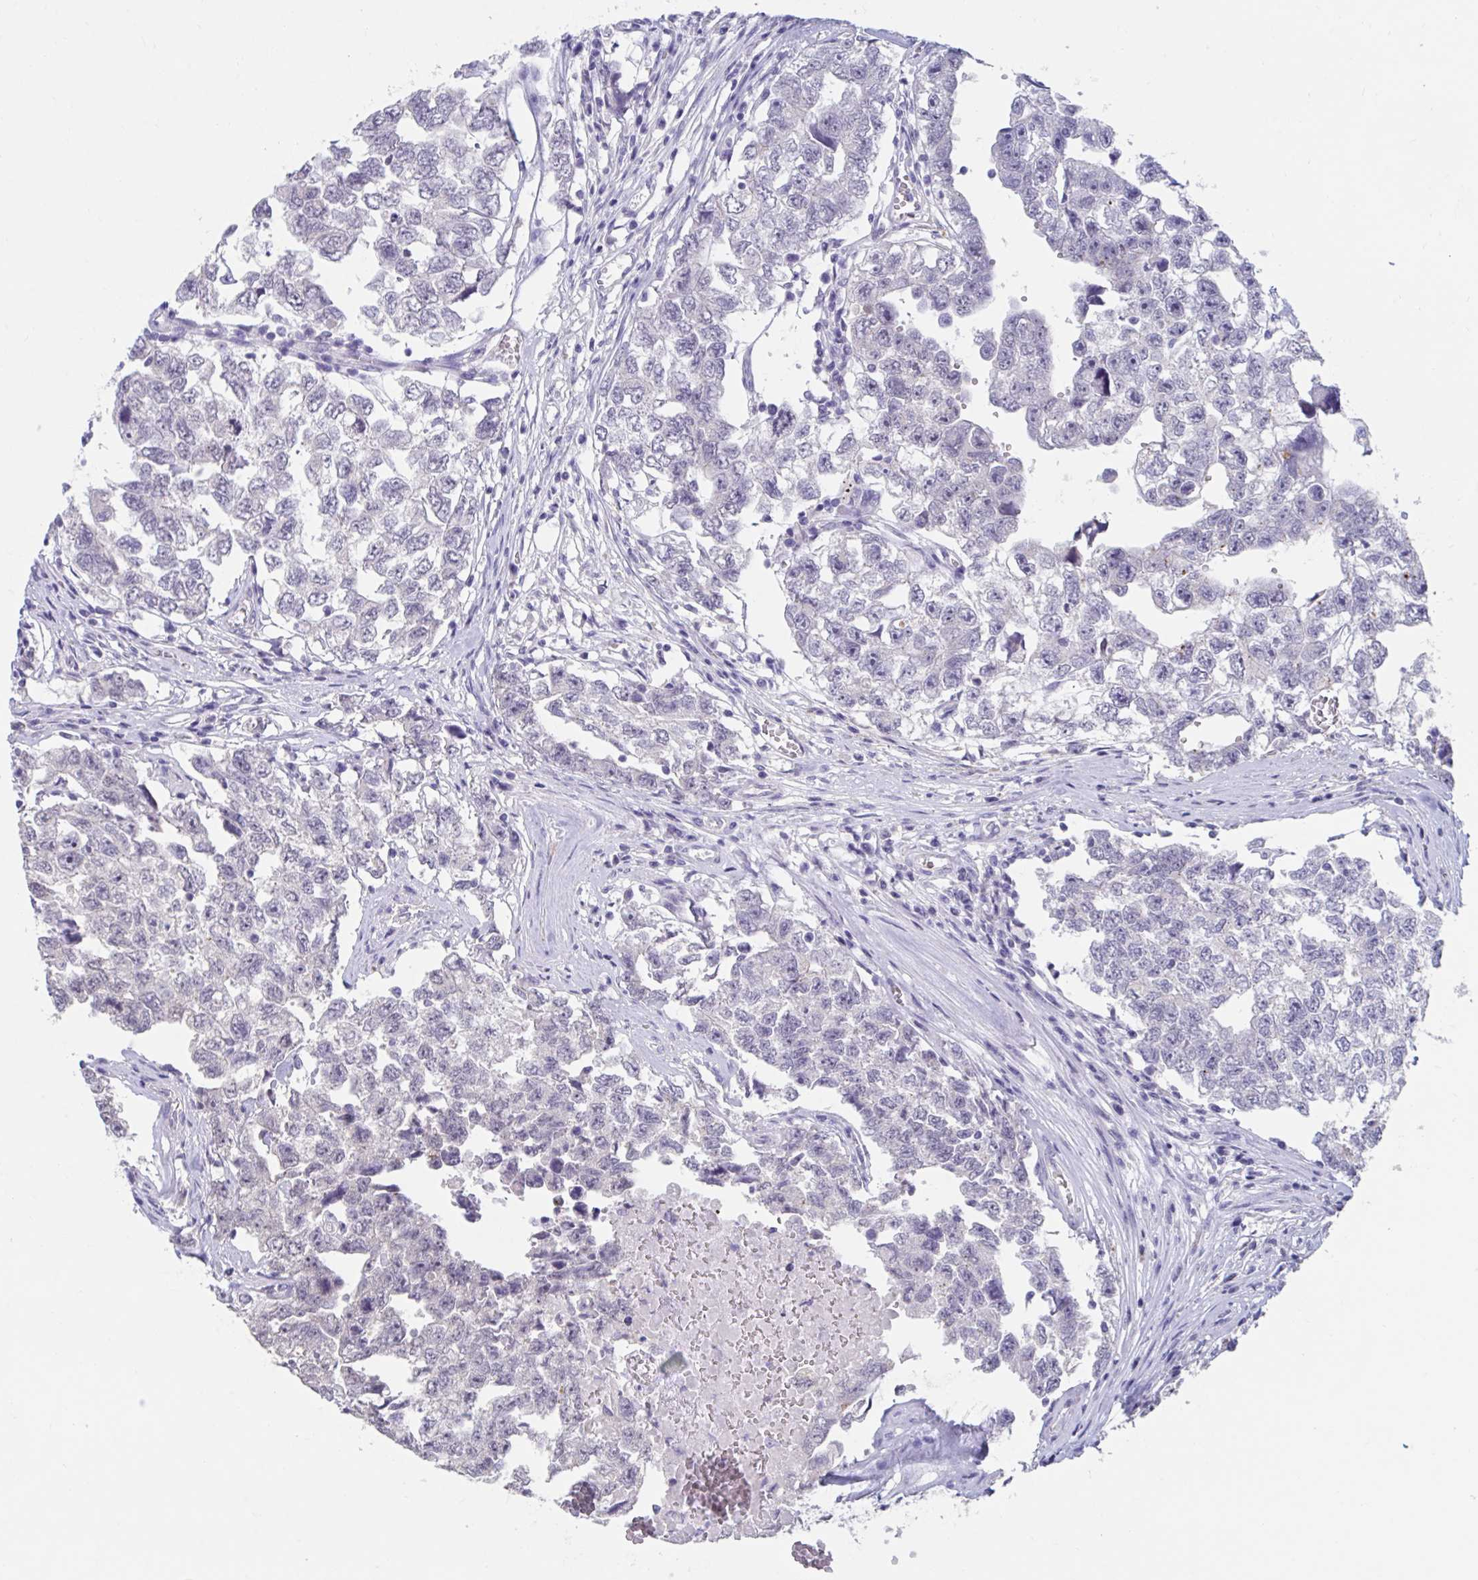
{"staining": {"intensity": "negative", "quantity": "none", "location": "none"}, "tissue": "testis cancer", "cell_type": "Tumor cells", "image_type": "cancer", "snomed": [{"axis": "morphology", "description": "Carcinoma, Embryonal, NOS"}, {"axis": "topography", "description": "Testis"}], "caption": "Micrograph shows no protein positivity in tumor cells of testis cancer tissue.", "gene": "GPR162", "patient": {"sex": "male", "age": 22}}